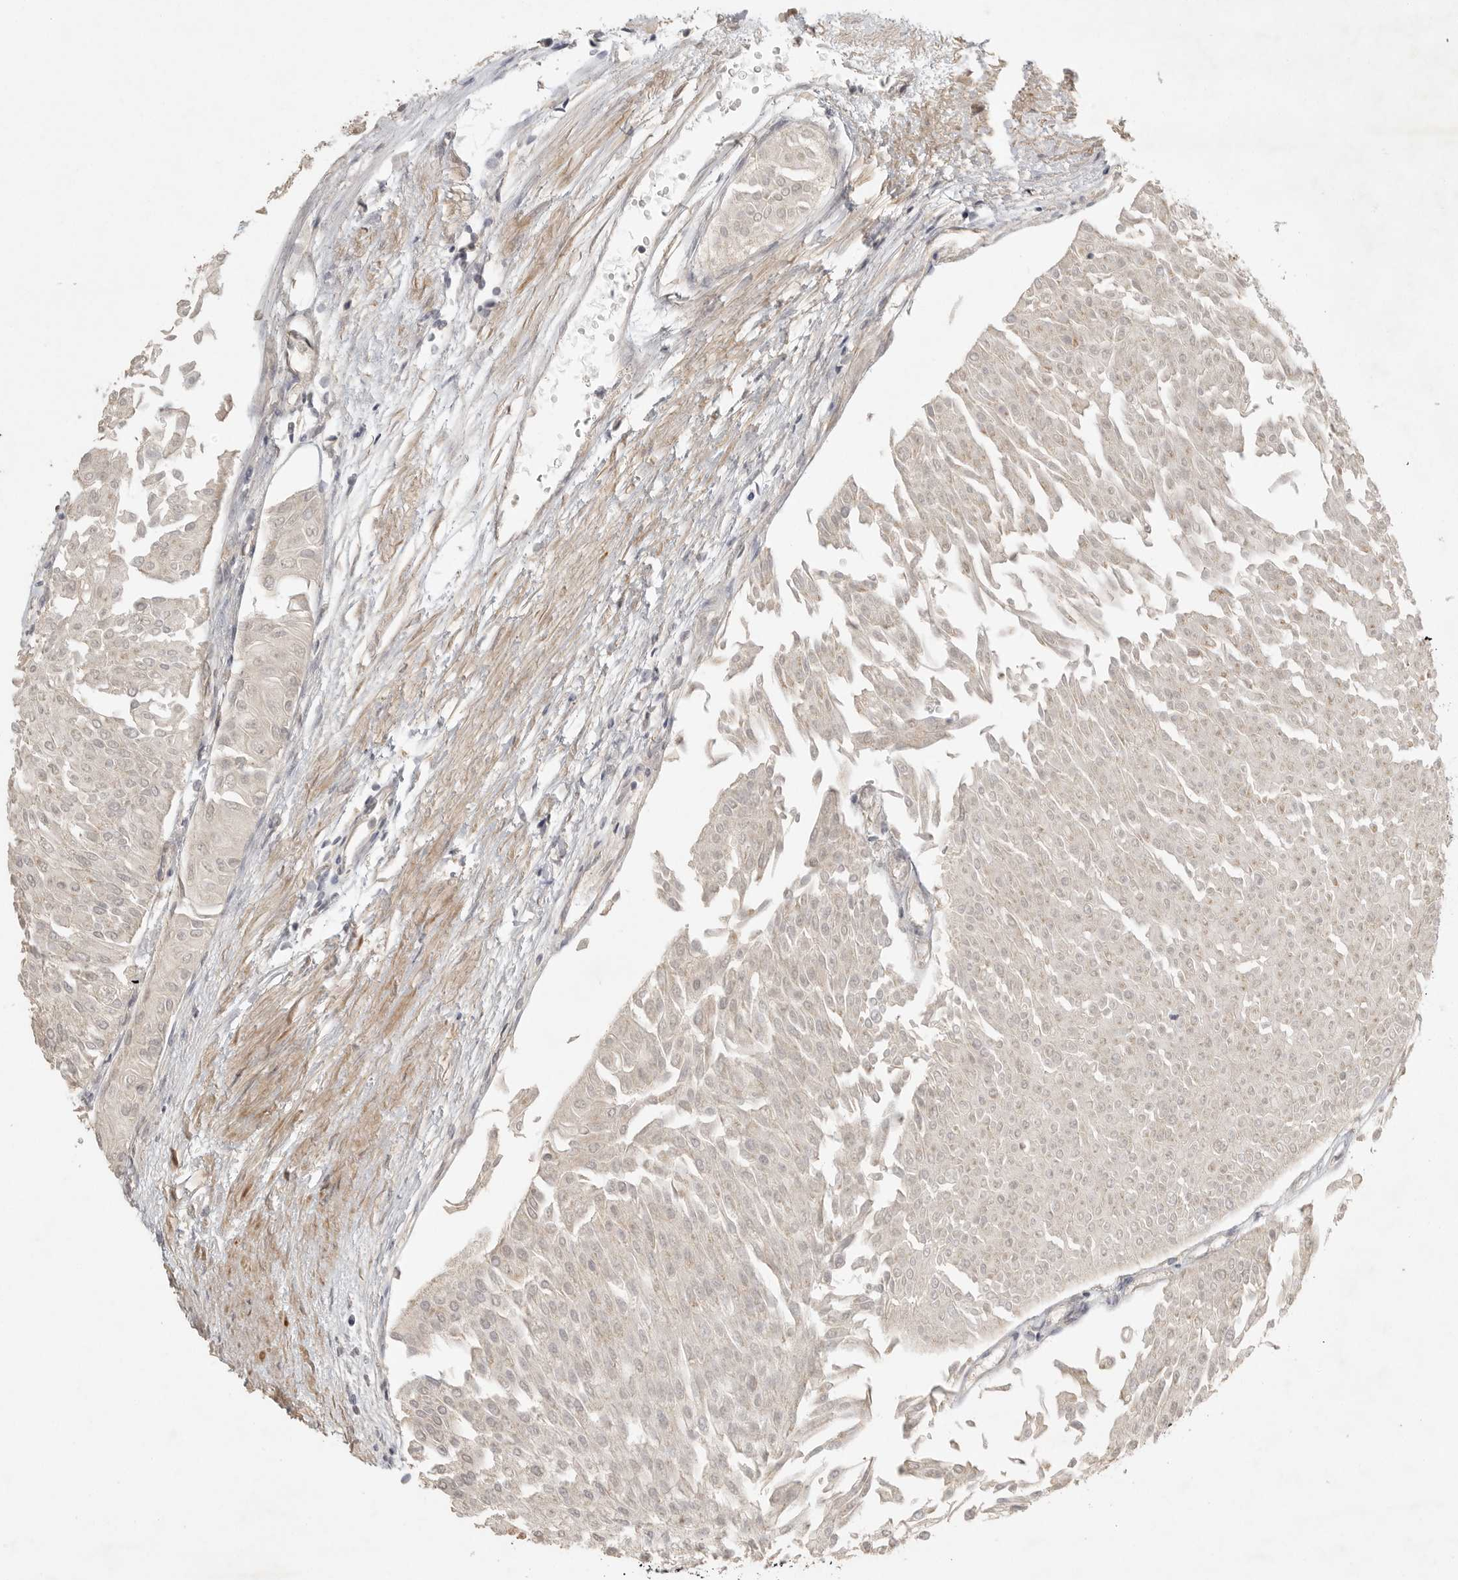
{"staining": {"intensity": "negative", "quantity": "none", "location": "none"}, "tissue": "urothelial cancer", "cell_type": "Tumor cells", "image_type": "cancer", "snomed": [{"axis": "morphology", "description": "Urothelial carcinoma, Low grade"}, {"axis": "topography", "description": "Urinary bladder"}], "caption": "Protein analysis of urothelial cancer exhibits no significant positivity in tumor cells.", "gene": "POMP", "patient": {"sex": "male", "age": 67}}